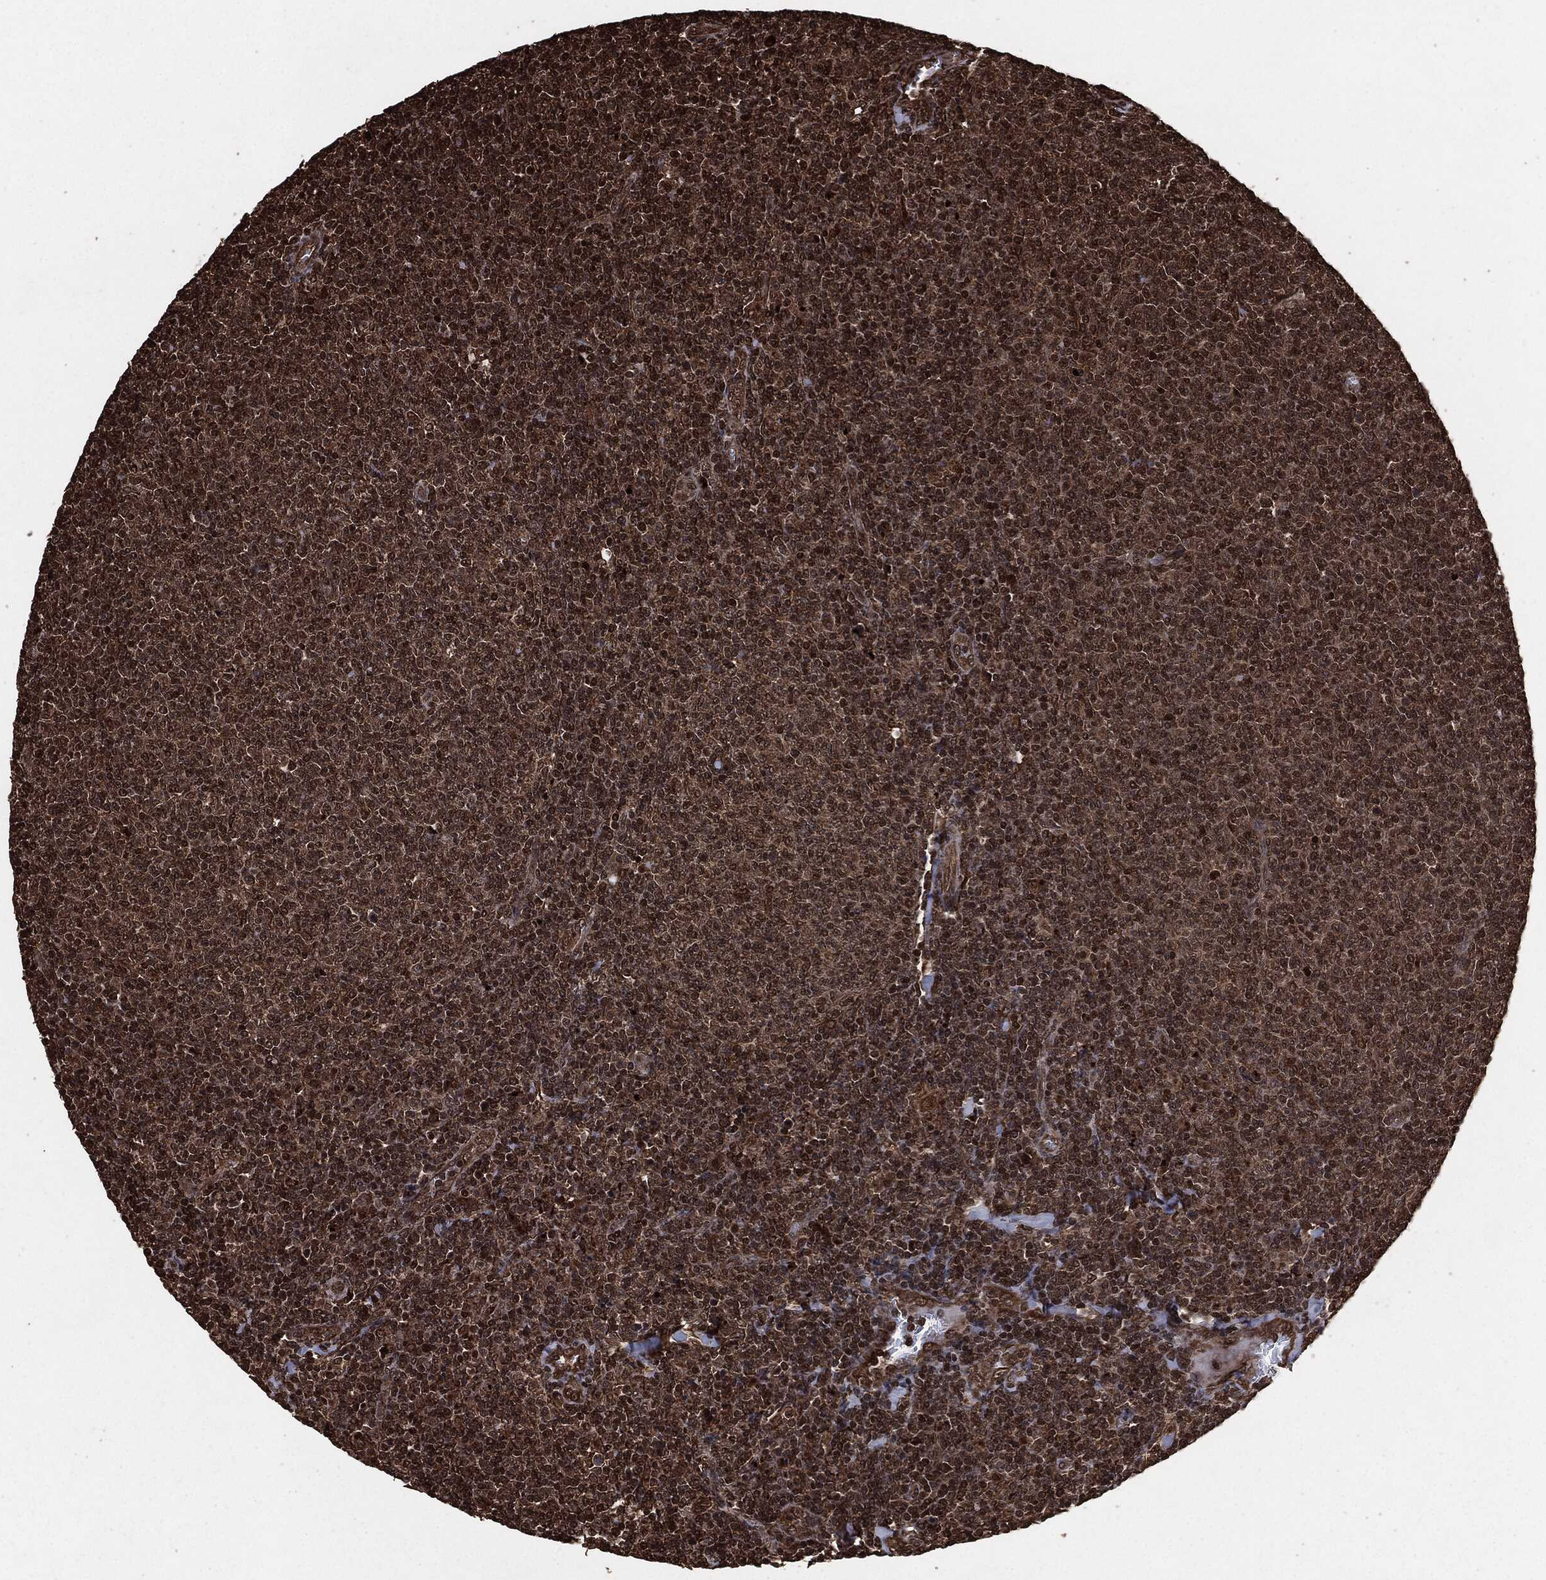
{"staining": {"intensity": "strong", "quantity": "25%-75%", "location": "nuclear"}, "tissue": "lymphoma", "cell_type": "Tumor cells", "image_type": "cancer", "snomed": [{"axis": "morphology", "description": "Malignant lymphoma, non-Hodgkin's type, Low grade"}, {"axis": "topography", "description": "Lymph node"}], "caption": "Lymphoma stained with a brown dye displays strong nuclear positive positivity in about 25%-75% of tumor cells.", "gene": "EGFR", "patient": {"sex": "male", "age": 52}}